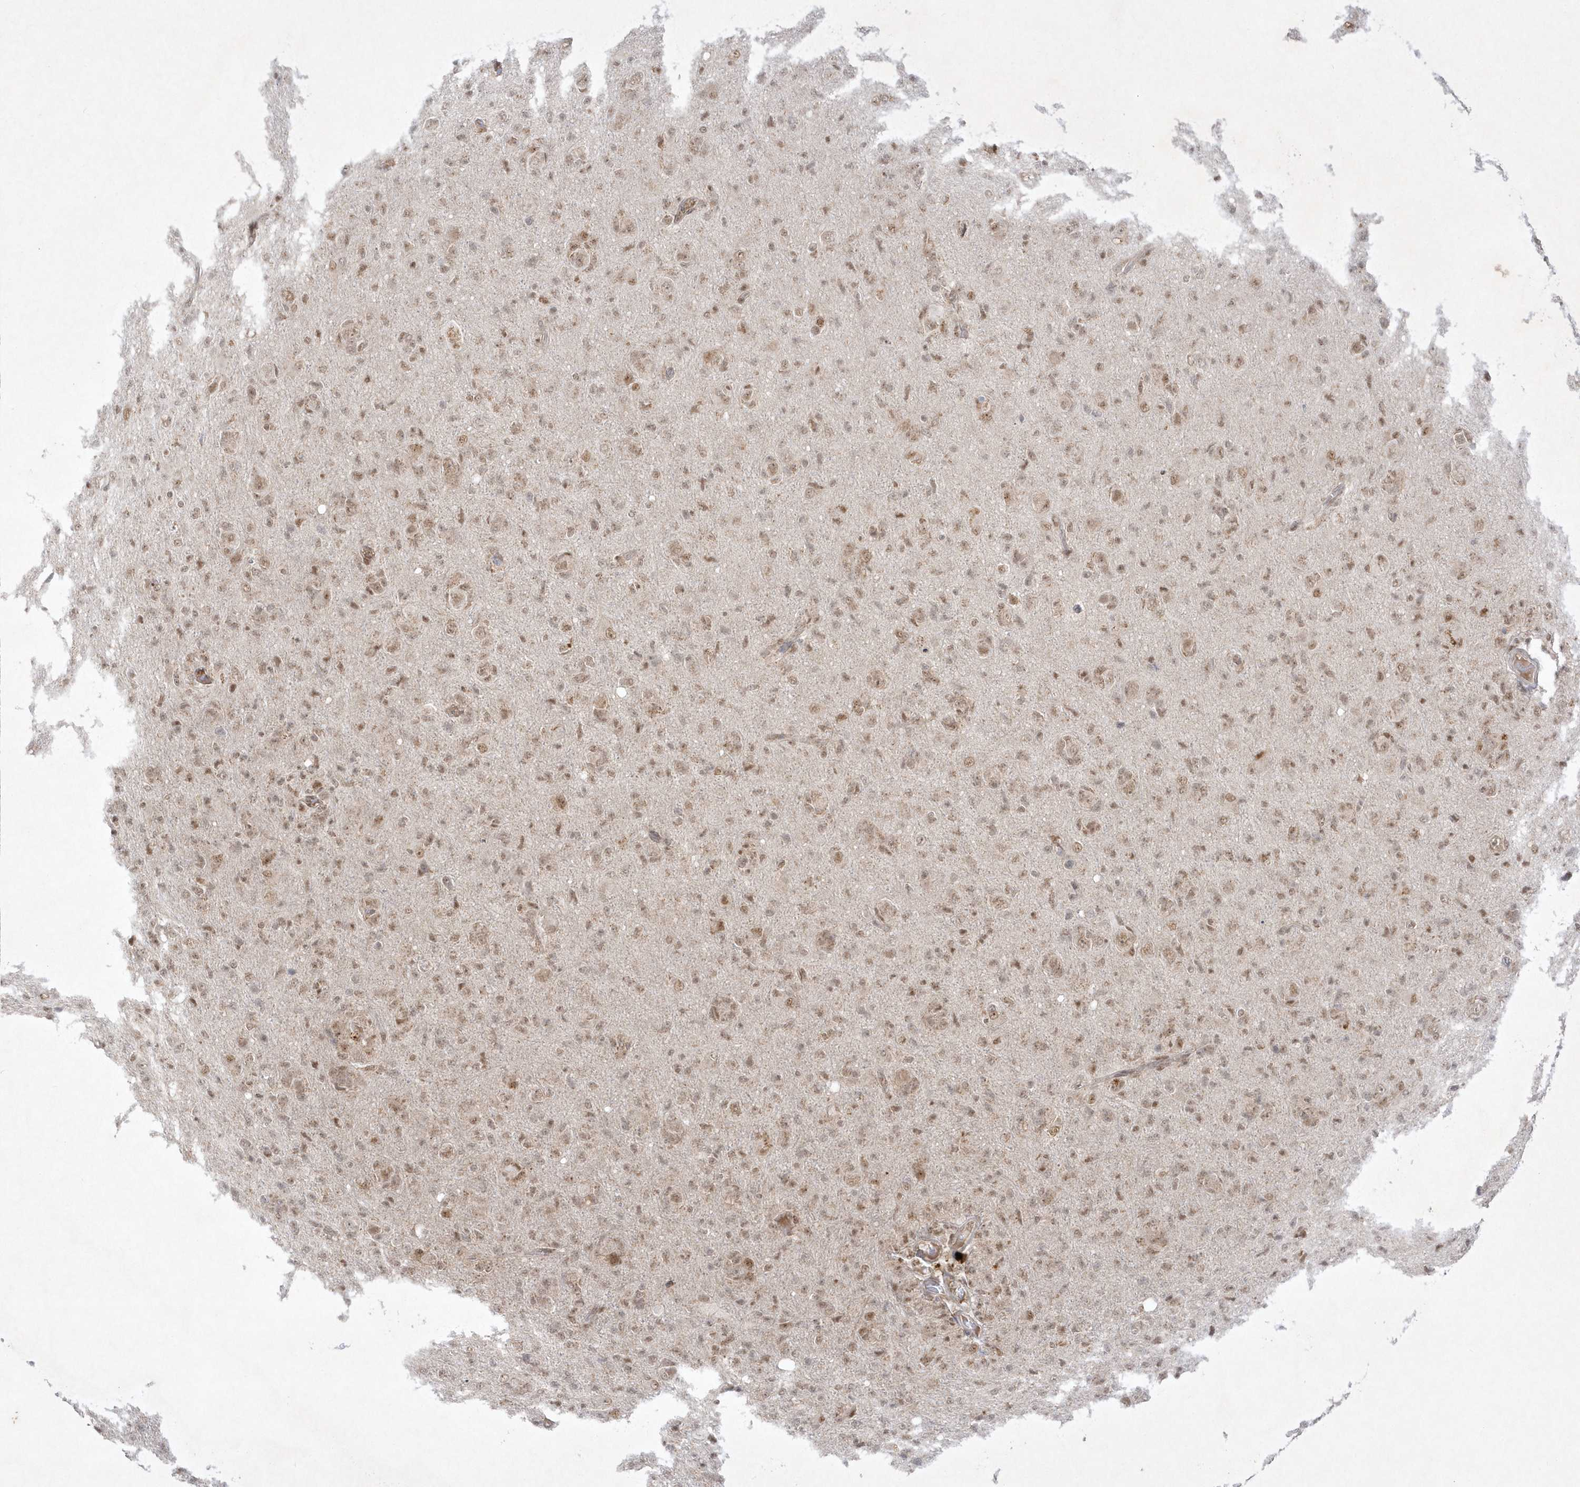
{"staining": {"intensity": "moderate", "quantity": ">75%", "location": "nuclear"}, "tissue": "glioma", "cell_type": "Tumor cells", "image_type": "cancer", "snomed": [{"axis": "morphology", "description": "Glioma, malignant, High grade"}, {"axis": "topography", "description": "Brain"}], "caption": "This image shows malignant glioma (high-grade) stained with immunohistochemistry to label a protein in brown. The nuclear of tumor cells show moderate positivity for the protein. Nuclei are counter-stained blue.", "gene": "CPSF3", "patient": {"sex": "female", "age": 57}}